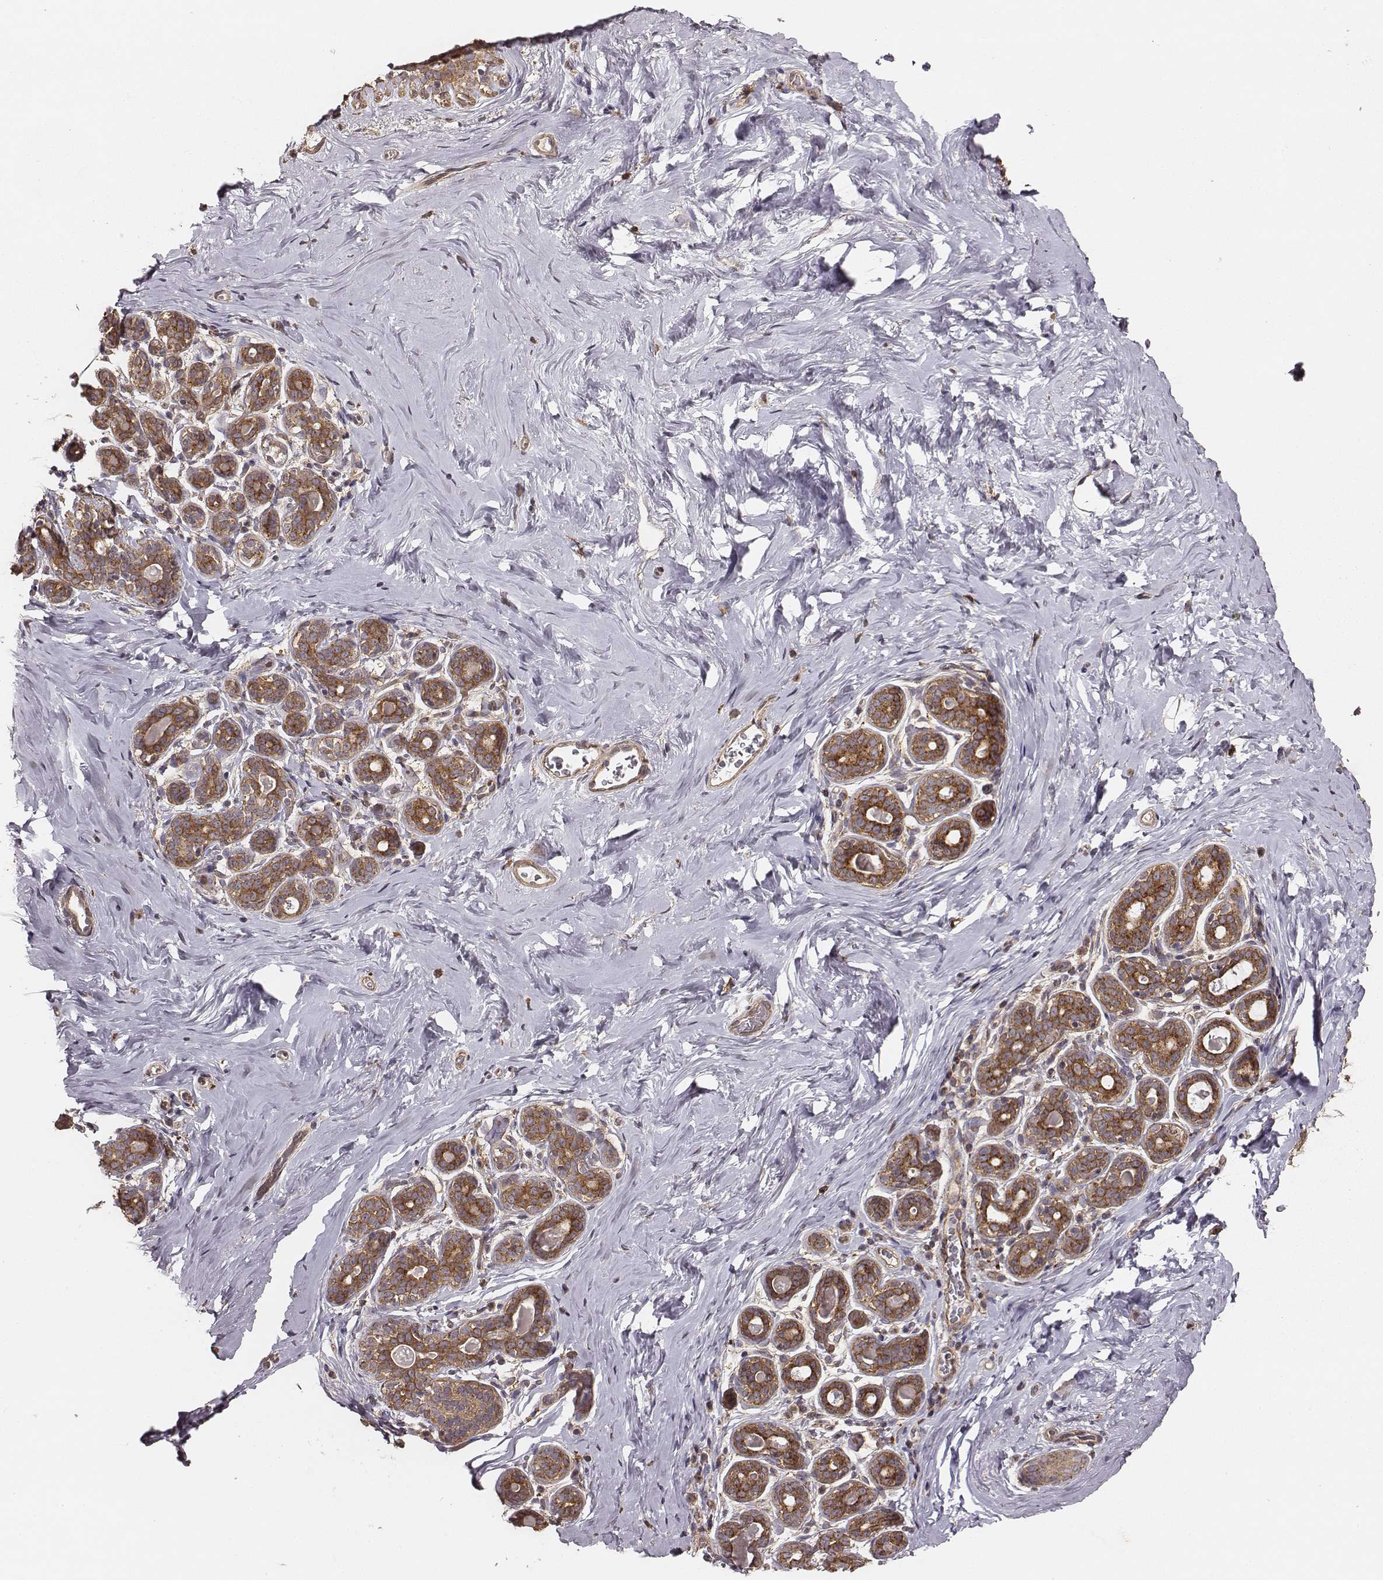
{"staining": {"intensity": "negative", "quantity": "none", "location": "none"}, "tissue": "breast", "cell_type": "Adipocytes", "image_type": "normal", "snomed": [{"axis": "morphology", "description": "Normal tissue, NOS"}, {"axis": "topography", "description": "Skin"}, {"axis": "topography", "description": "Breast"}], "caption": "DAB immunohistochemical staining of benign breast demonstrates no significant staining in adipocytes. (DAB (3,3'-diaminobenzidine) immunohistochemistry (IHC) with hematoxylin counter stain).", "gene": "VPS26A", "patient": {"sex": "female", "age": 43}}